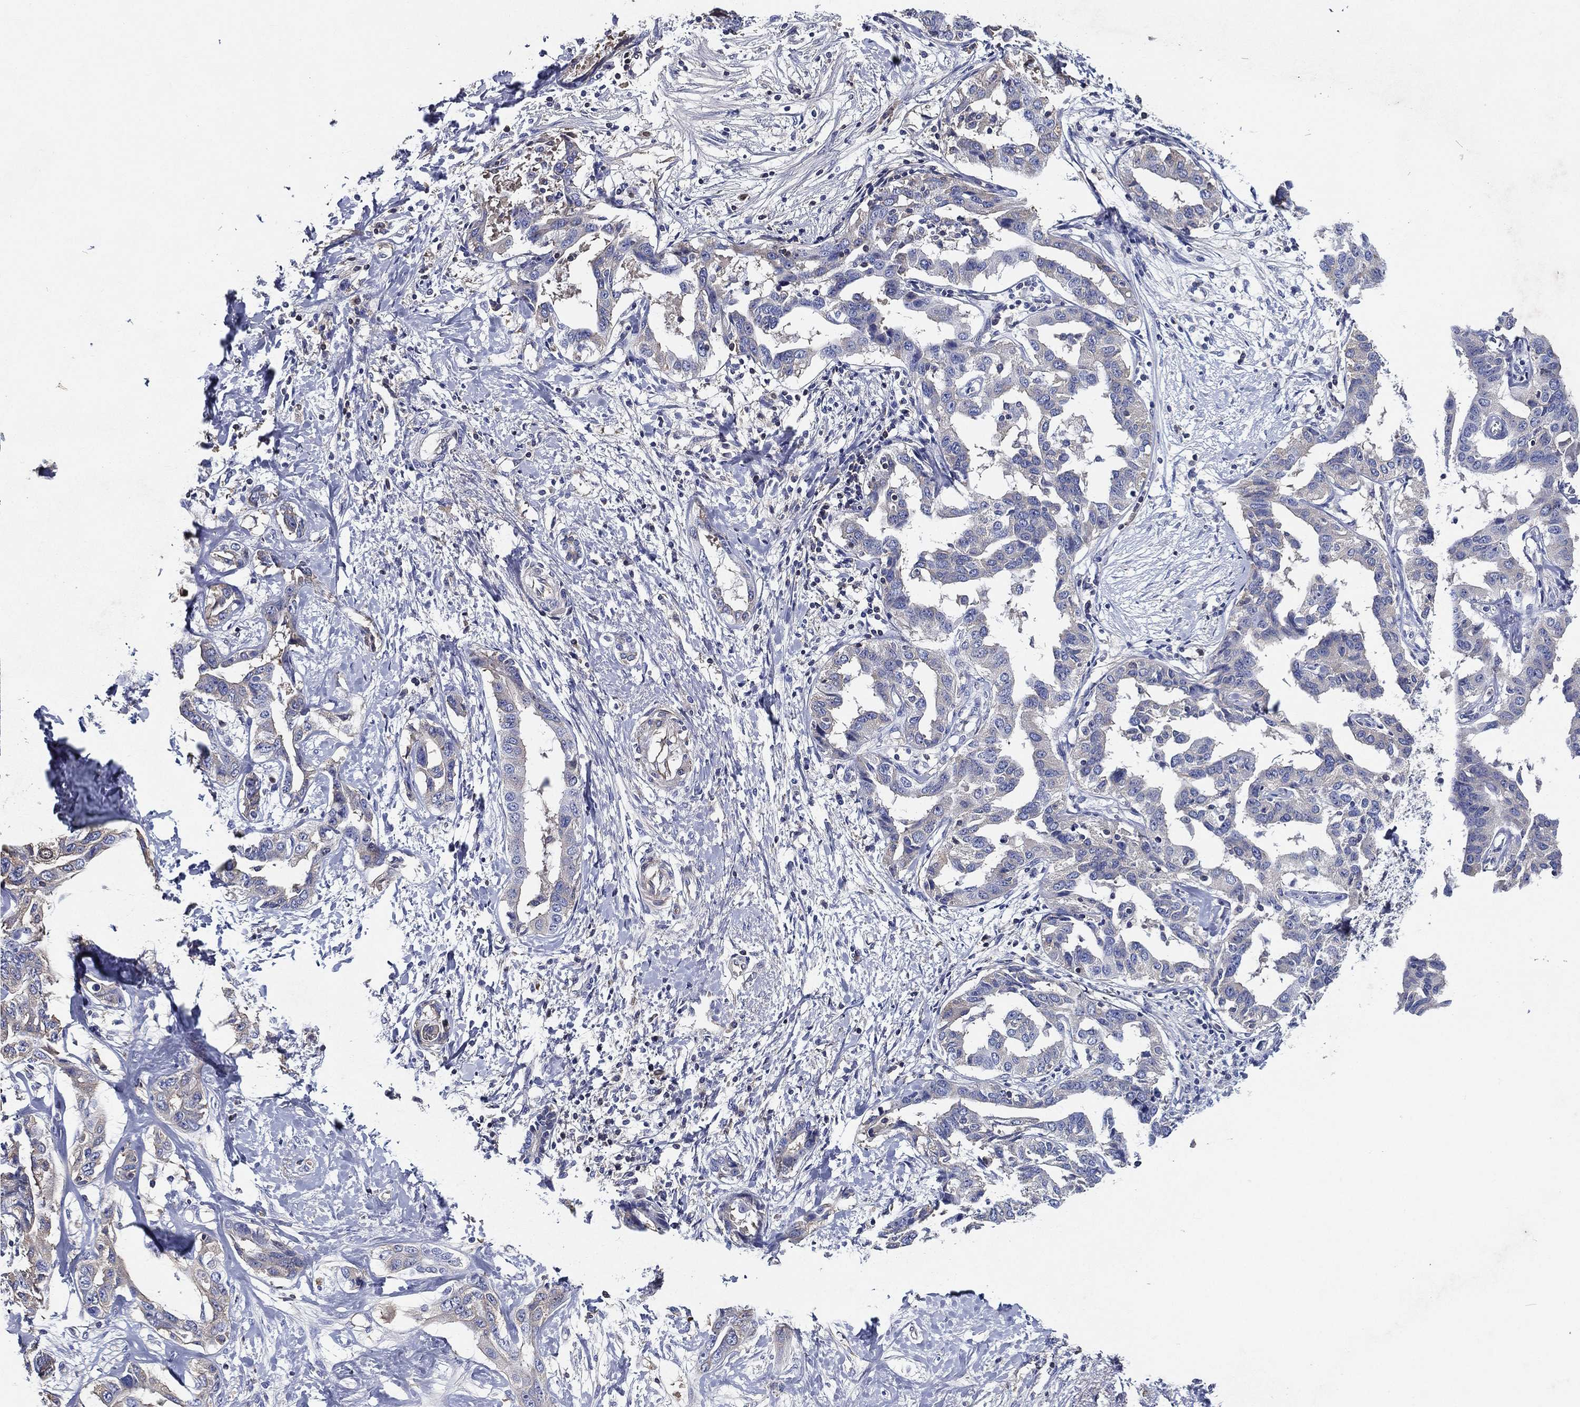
{"staining": {"intensity": "negative", "quantity": "none", "location": "none"}, "tissue": "liver cancer", "cell_type": "Tumor cells", "image_type": "cancer", "snomed": [{"axis": "morphology", "description": "Cholangiocarcinoma"}, {"axis": "topography", "description": "Liver"}], "caption": "A photomicrograph of human liver cancer (cholangiocarcinoma) is negative for staining in tumor cells.", "gene": "TMPRSS11D", "patient": {"sex": "male", "age": 59}}